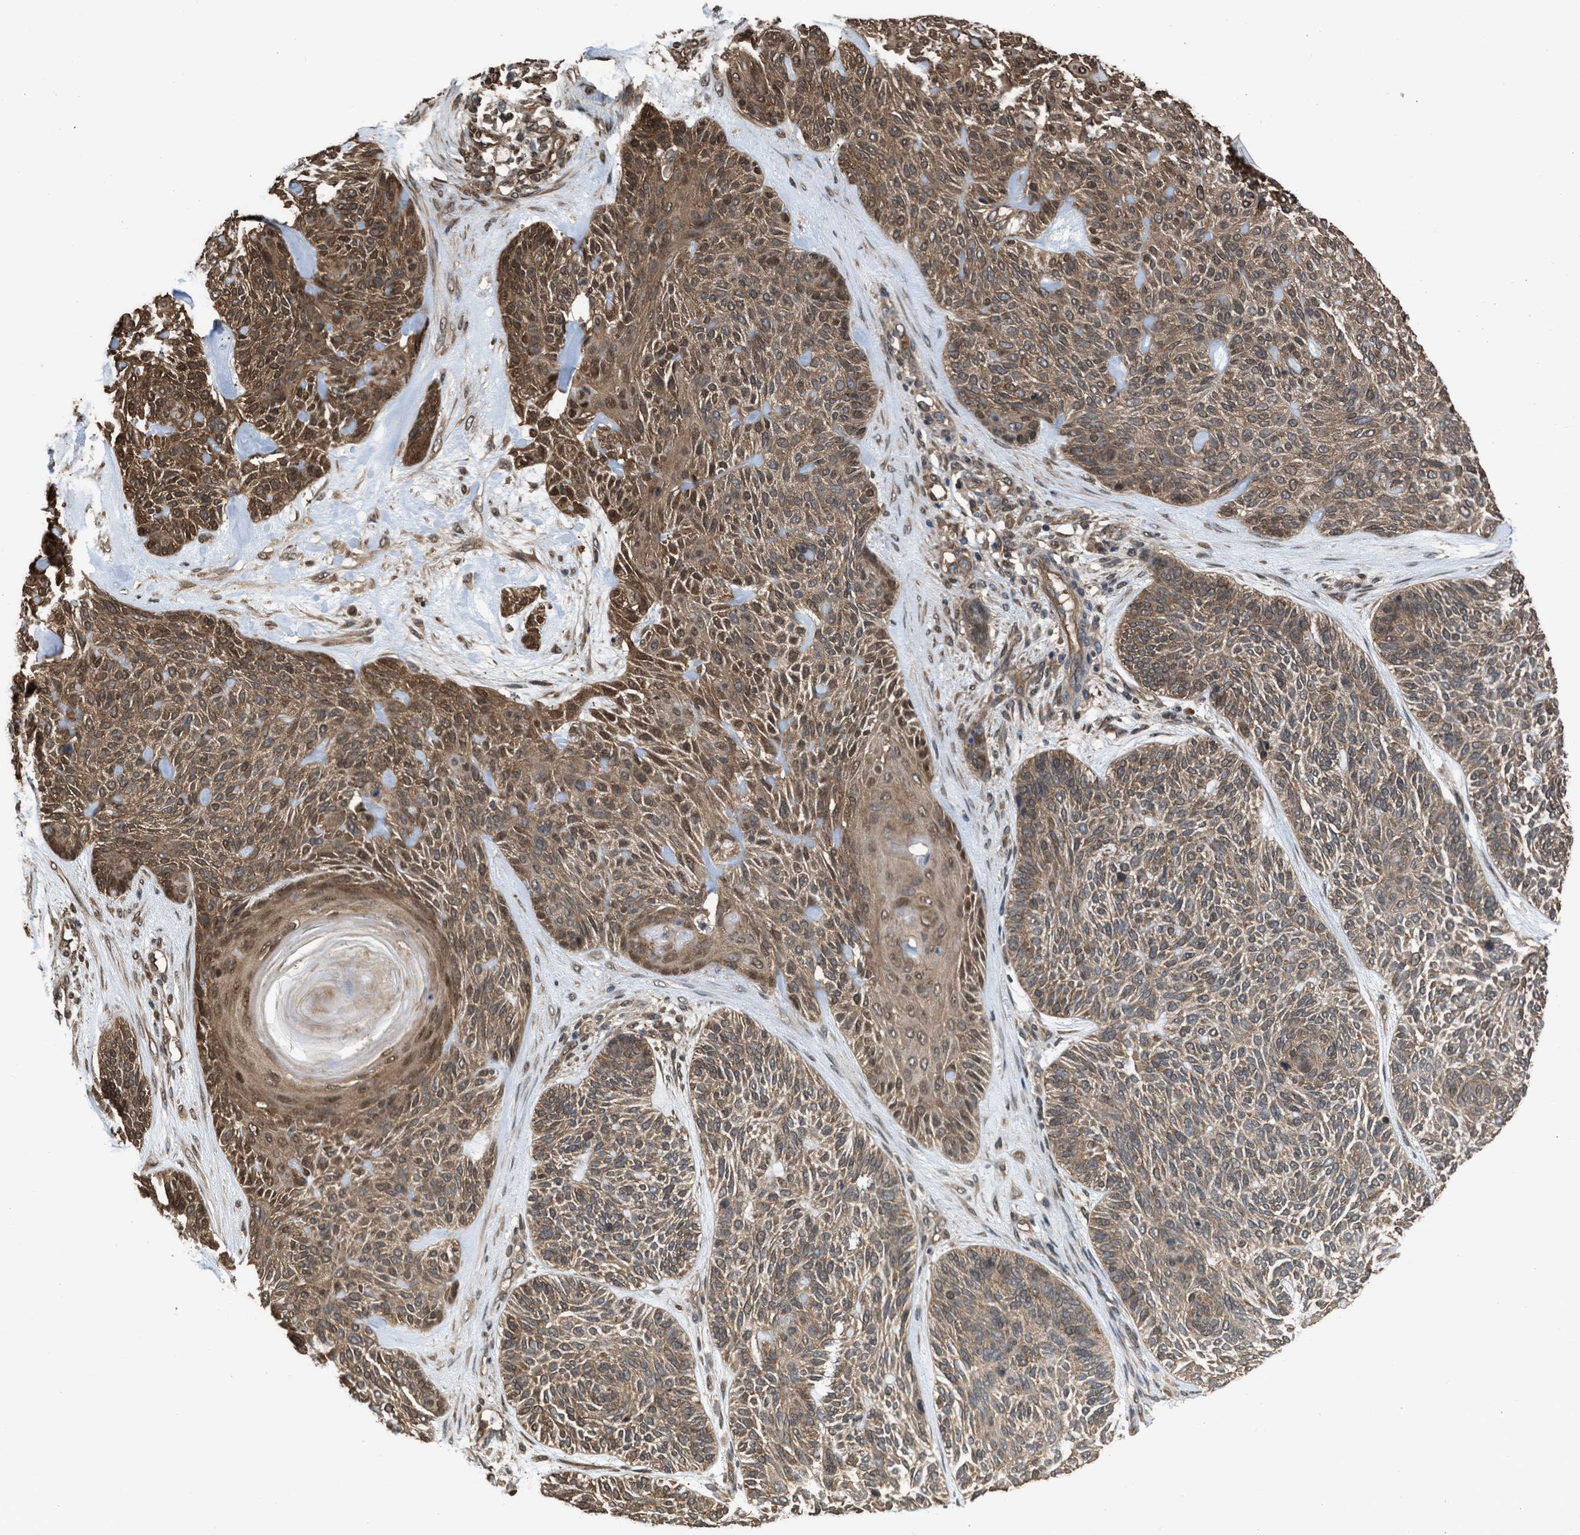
{"staining": {"intensity": "moderate", "quantity": ">75%", "location": "cytoplasmic/membranous"}, "tissue": "skin cancer", "cell_type": "Tumor cells", "image_type": "cancer", "snomed": [{"axis": "morphology", "description": "Basal cell carcinoma"}, {"axis": "topography", "description": "Skin"}], "caption": "Skin cancer (basal cell carcinoma) stained with DAB IHC displays medium levels of moderate cytoplasmic/membranous expression in about >75% of tumor cells. (Stains: DAB in brown, nuclei in blue, Microscopy: brightfield microscopy at high magnification).", "gene": "YWHAG", "patient": {"sex": "male", "age": 55}}